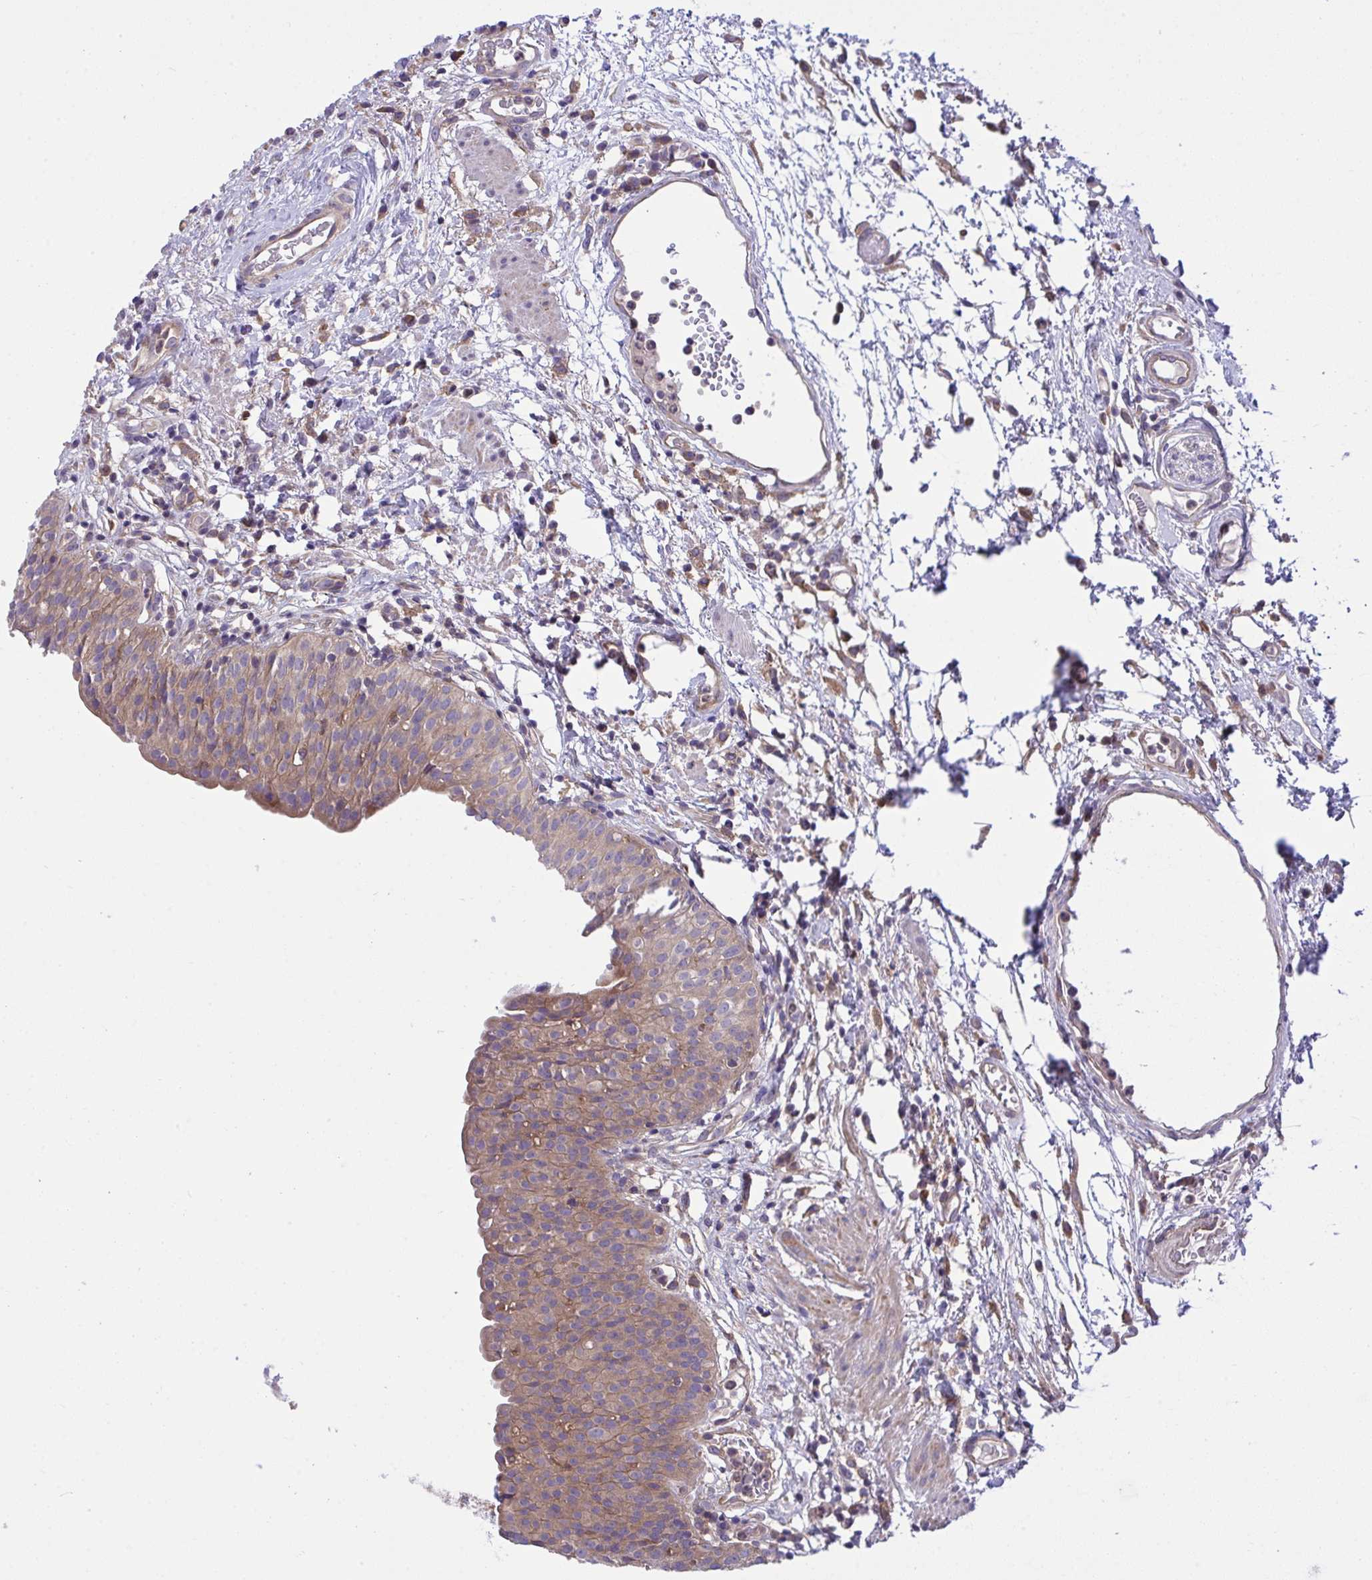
{"staining": {"intensity": "weak", "quantity": ">75%", "location": "cytoplasmic/membranous"}, "tissue": "urinary bladder", "cell_type": "Urothelial cells", "image_type": "normal", "snomed": [{"axis": "morphology", "description": "Normal tissue, NOS"}, {"axis": "morphology", "description": "Inflammation, NOS"}, {"axis": "topography", "description": "Urinary bladder"}], "caption": "Urinary bladder stained with DAB (3,3'-diaminobenzidine) immunohistochemistry displays low levels of weak cytoplasmic/membranous expression in approximately >75% of urothelial cells.", "gene": "GRB14", "patient": {"sex": "male", "age": 57}}